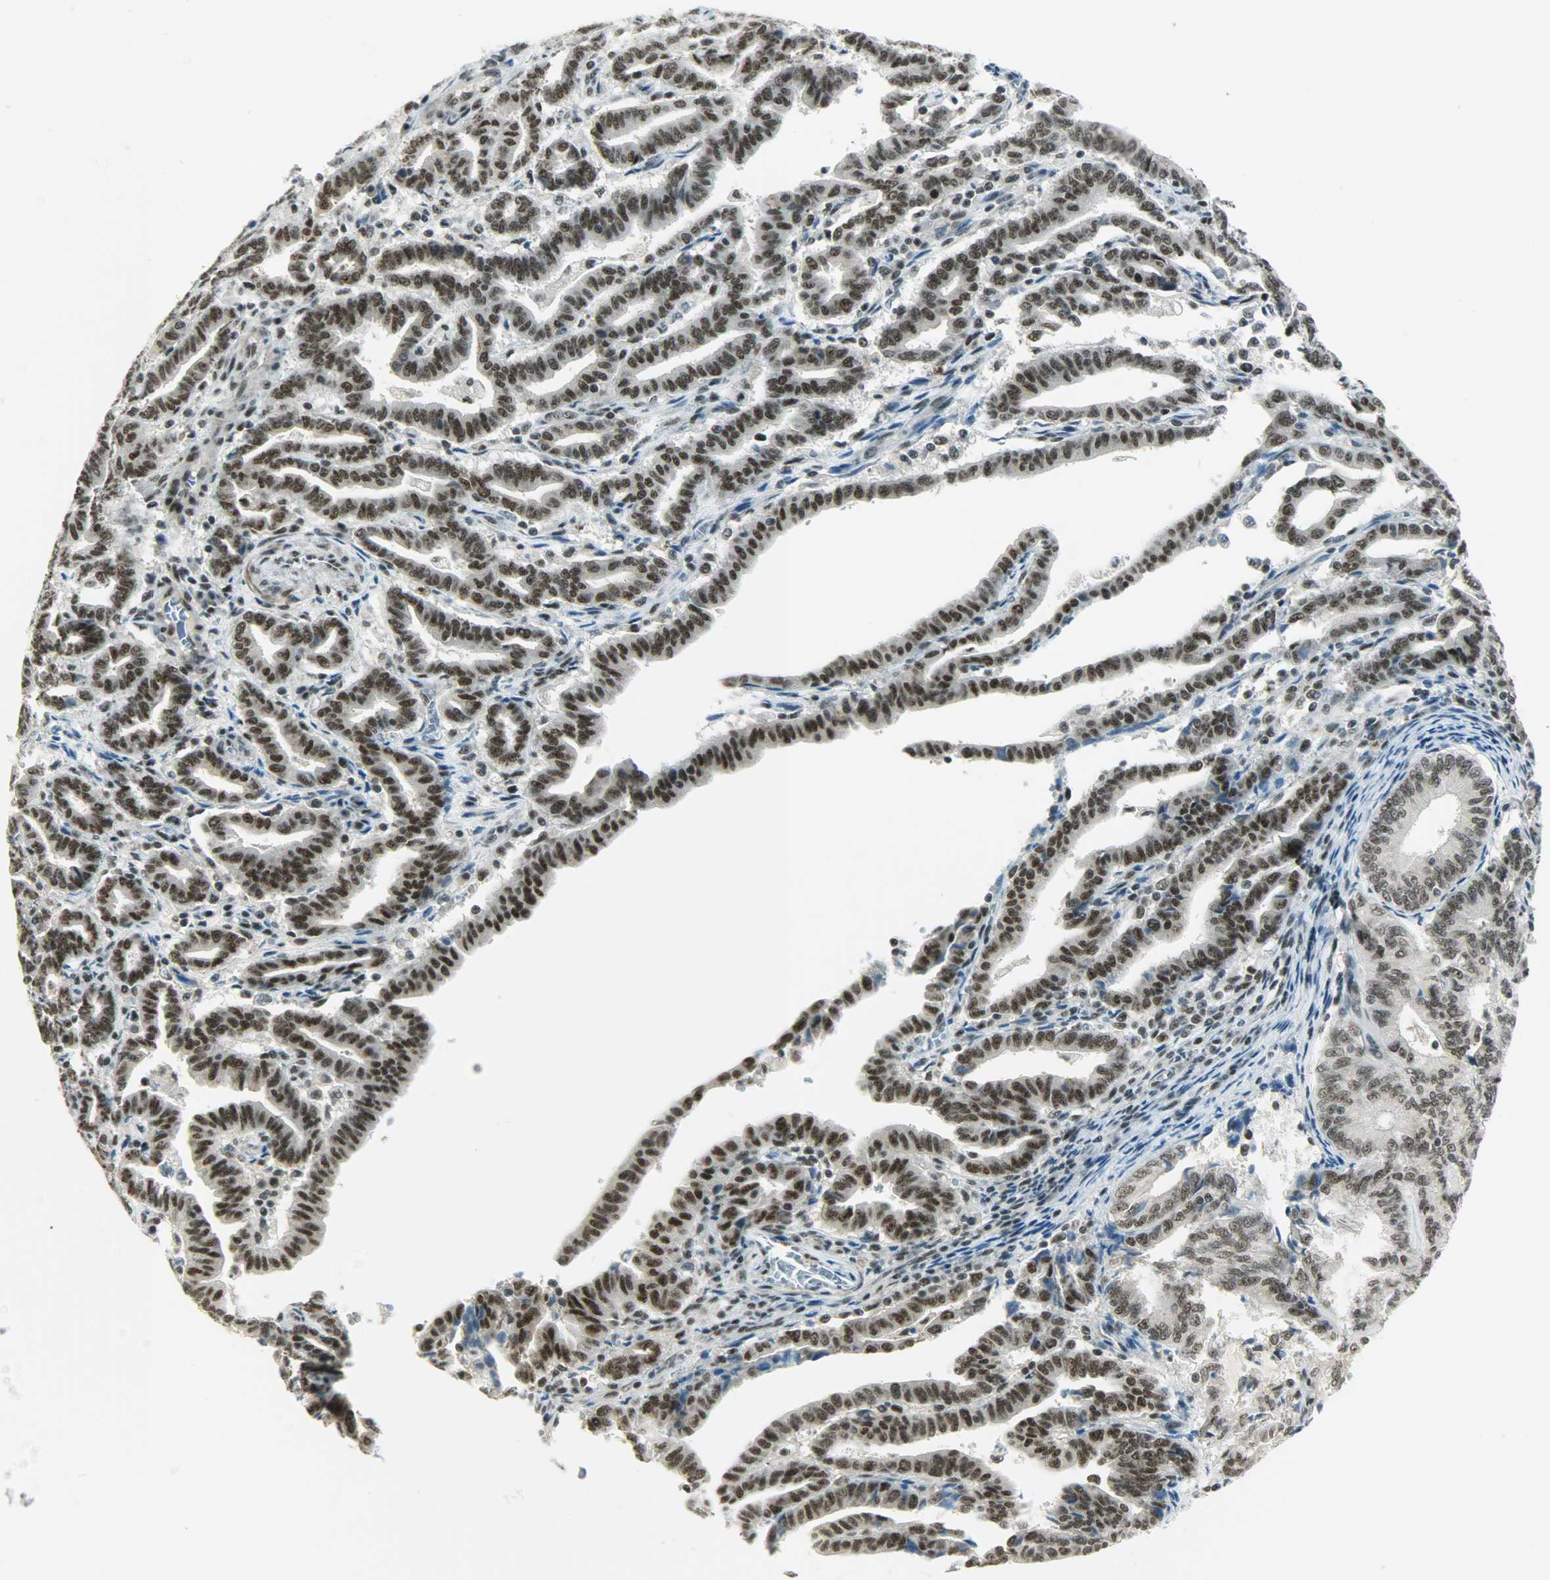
{"staining": {"intensity": "strong", "quantity": ">75%", "location": "nuclear"}, "tissue": "endometrial cancer", "cell_type": "Tumor cells", "image_type": "cancer", "snomed": [{"axis": "morphology", "description": "Adenocarcinoma, NOS"}, {"axis": "topography", "description": "Uterus"}], "caption": "Endometrial cancer stained with a protein marker shows strong staining in tumor cells.", "gene": "SUGP1", "patient": {"sex": "female", "age": 83}}